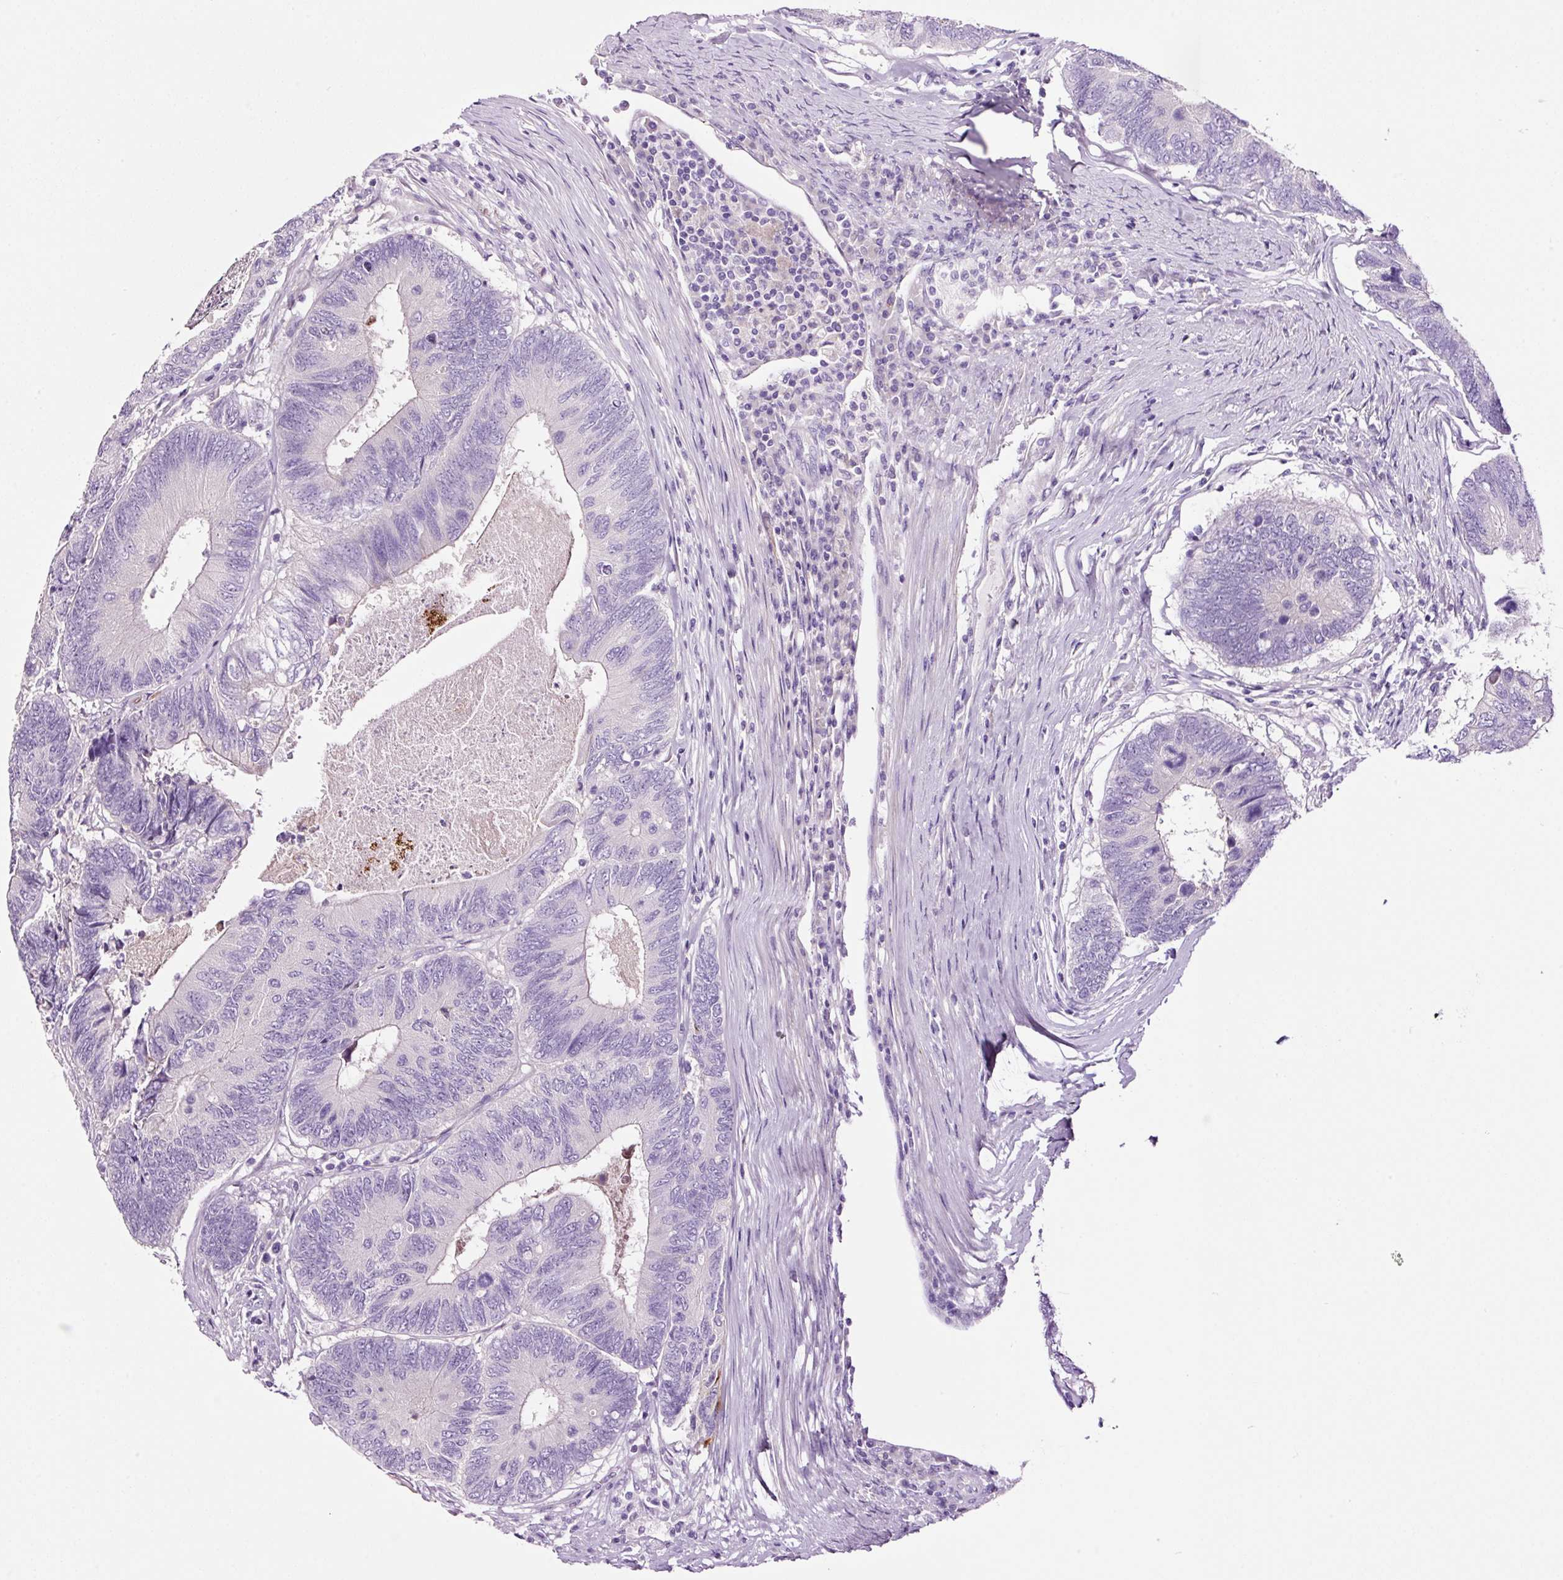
{"staining": {"intensity": "negative", "quantity": "none", "location": "none"}, "tissue": "colorectal cancer", "cell_type": "Tumor cells", "image_type": "cancer", "snomed": [{"axis": "morphology", "description": "Adenocarcinoma, NOS"}, {"axis": "topography", "description": "Colon"}], "caption": "Human colorectal adenocarcinoma stained for a protein using IHC displays no expression in tumor cells.", "gene": "PAM", "patient": {"sex": "female", "age": 67}}